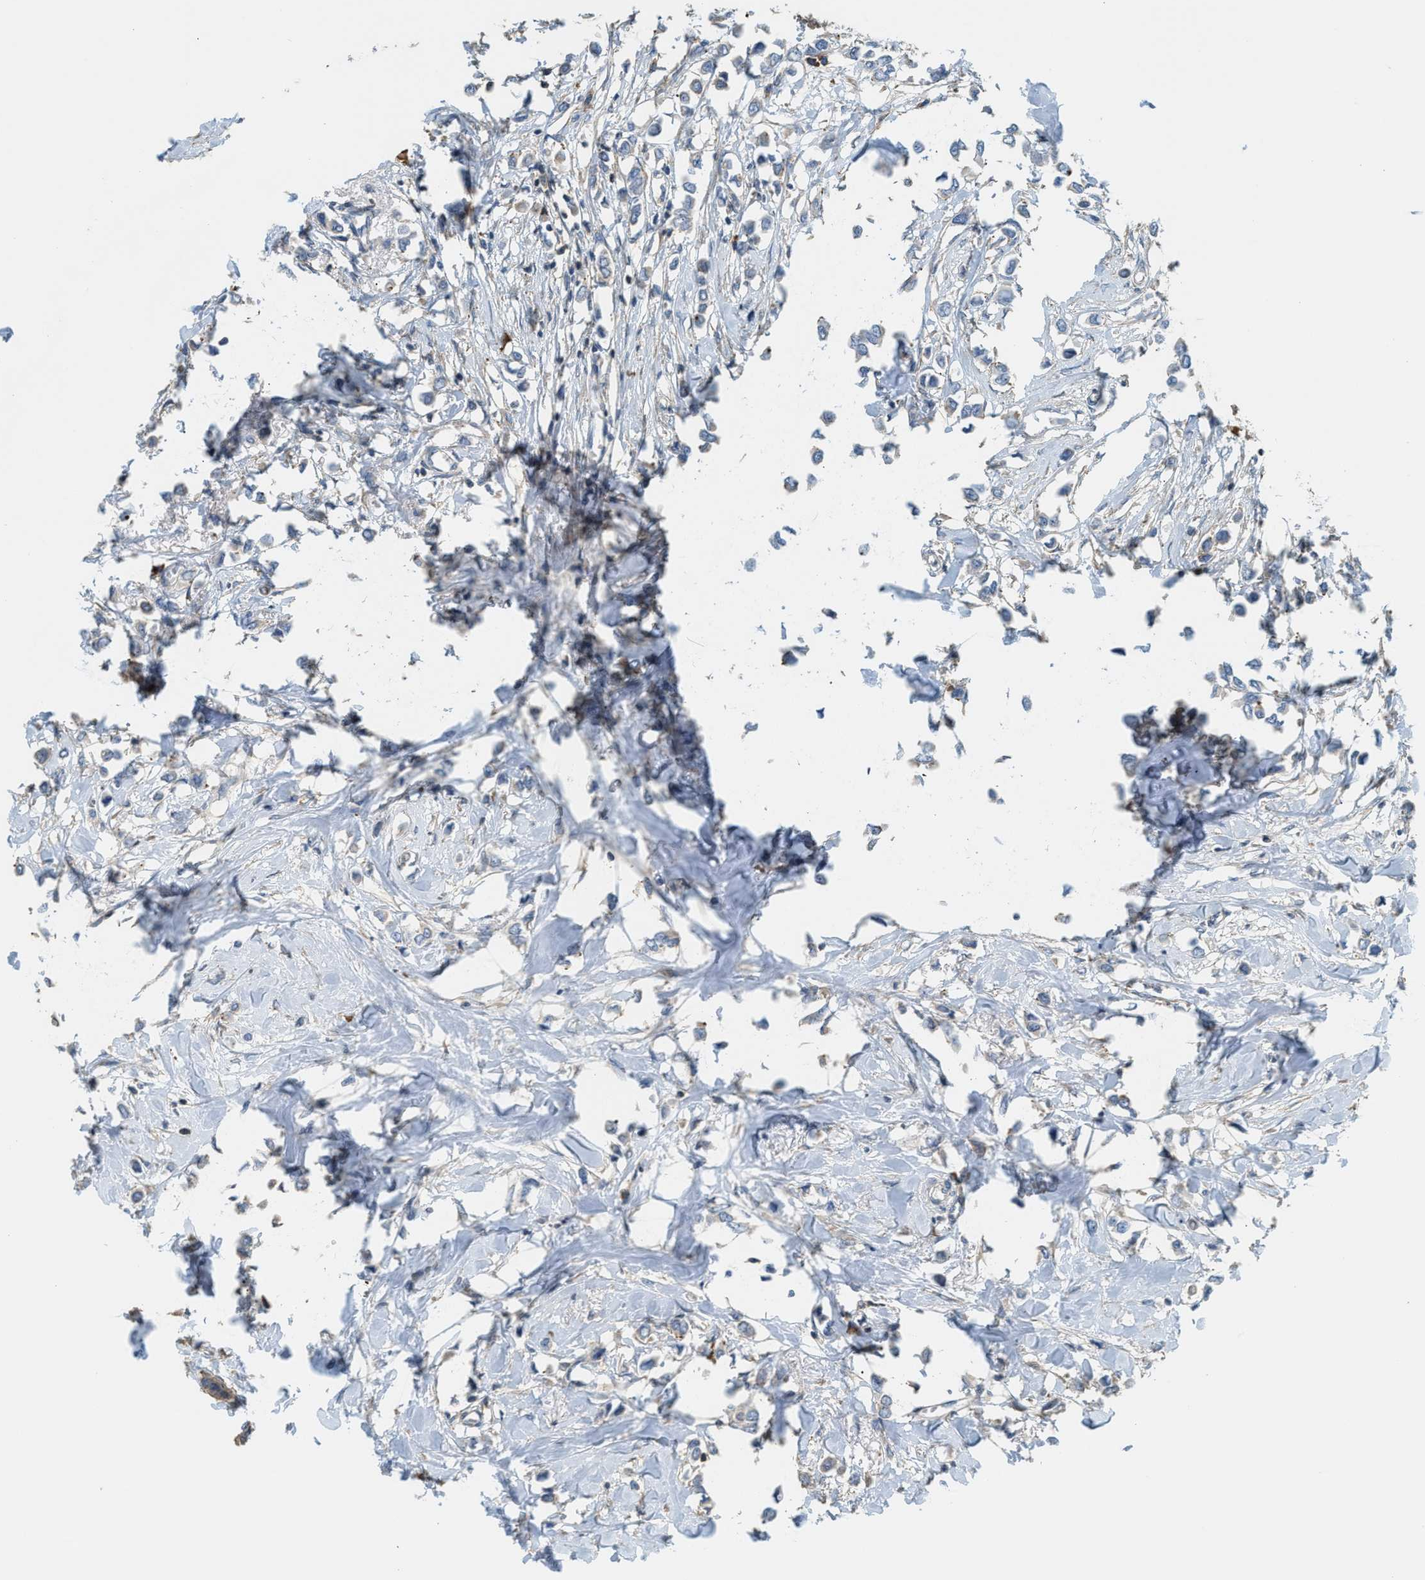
{"staining": {"intensity": "negative", "quantity": "none", "location": "none"}, "tissue": "breast cancer", "cell_type": "Tumor cells", "image_type": "cancer", "snomed": [{"axis": "morphology", "description": "Lobular carcinoma"}, {"axis": "topography", "description": "Breast"}], "caption": "Breast lobular carcinoma stained for a protein using immunohistochemistry (IHC) displays no positivity tumor cells.", "gene": "BTN3A2", "patient": {"sex": "female", "age": 51}}